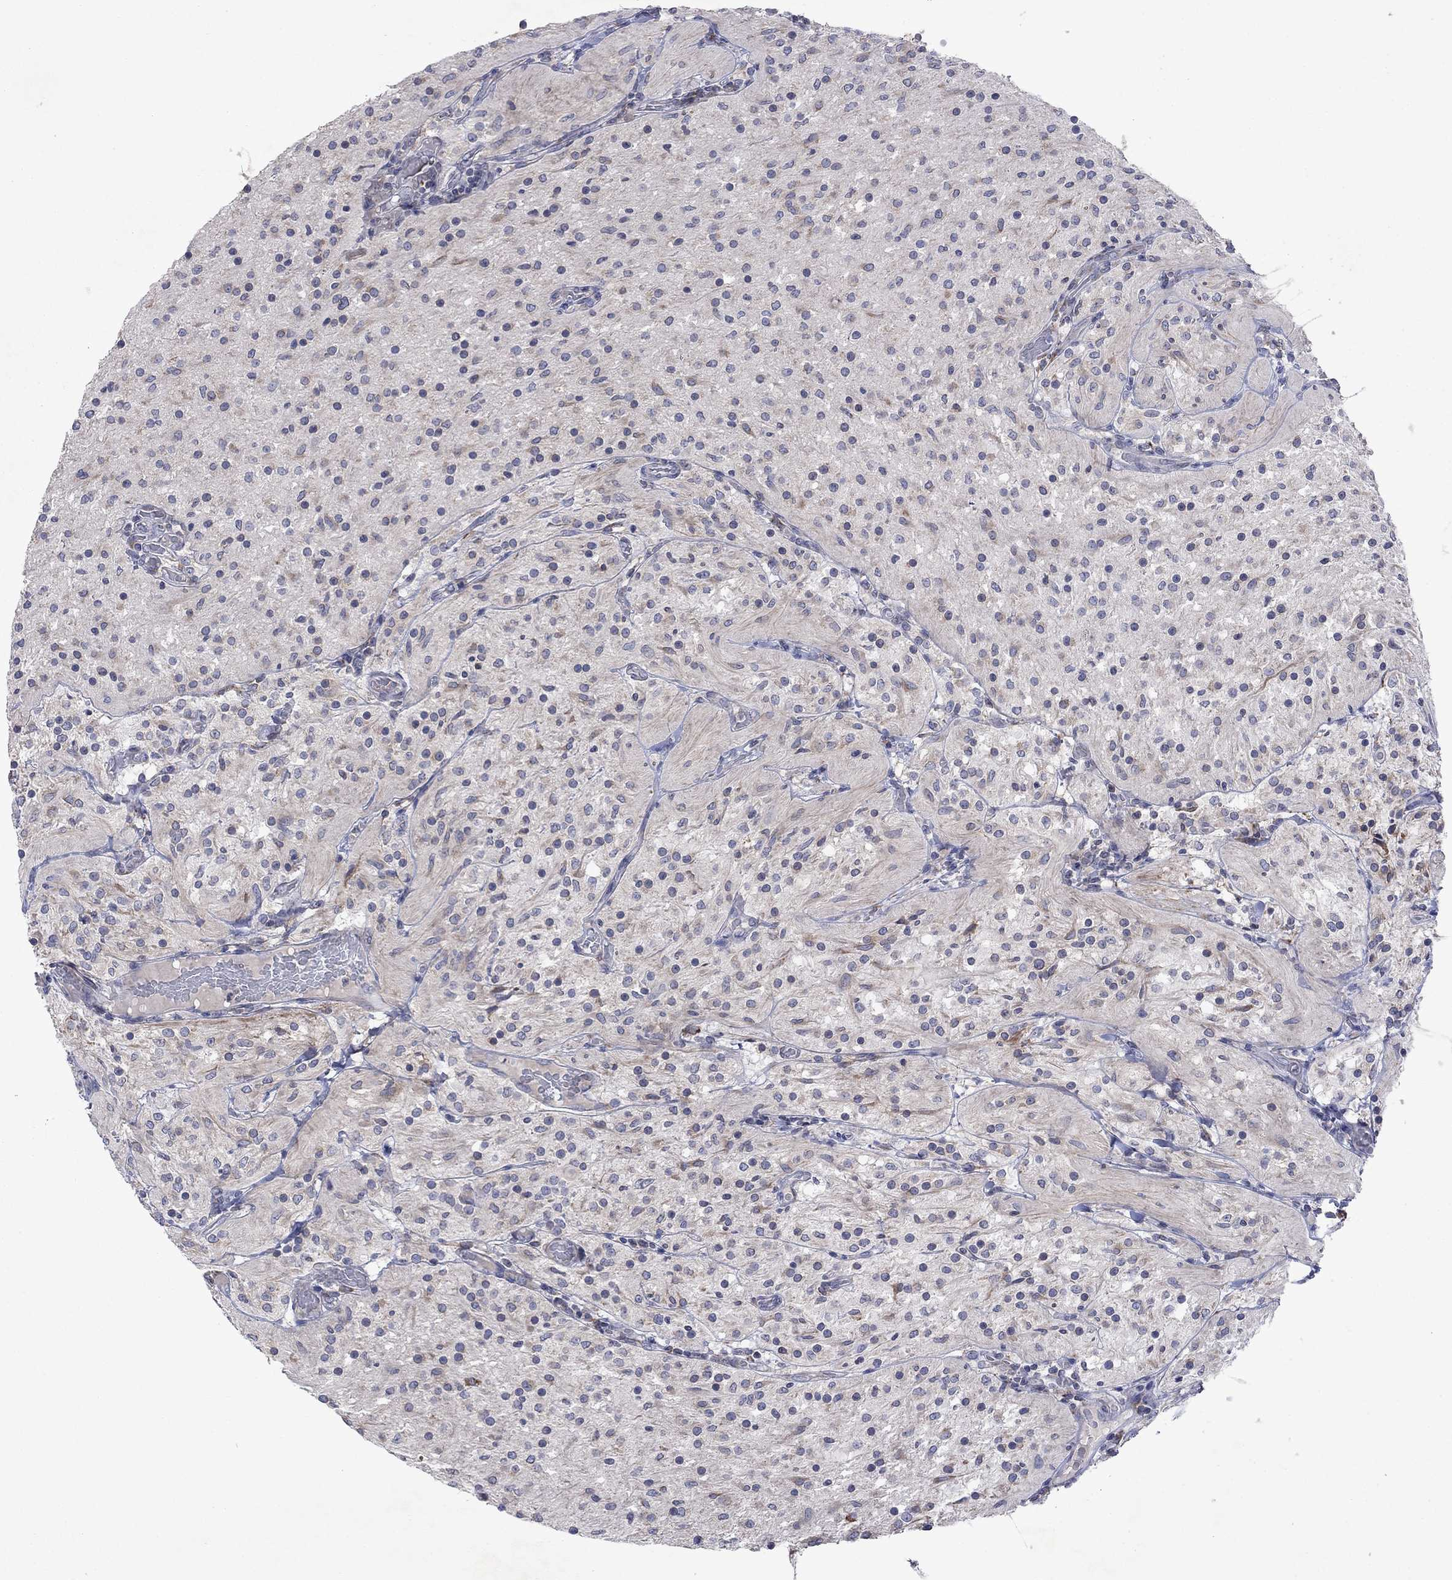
{"staining": {"intensity": "negative", "quantity": "none", "location": "none"}, "tissue": "glioma", "cell_type": "Tumor cells", "image_type": "cancer", "snomed": [{"axis": "morphology", "description": "Glioma, malignant, Low grade"}, {"axis": "topography", "description": "Brain"}], "caption": "Glioma was stained to show a protein in brown. There is no significant positivity in tumor cells.", "gene": "TMEM97", "patient": {"sex": "male", "age": 3}}